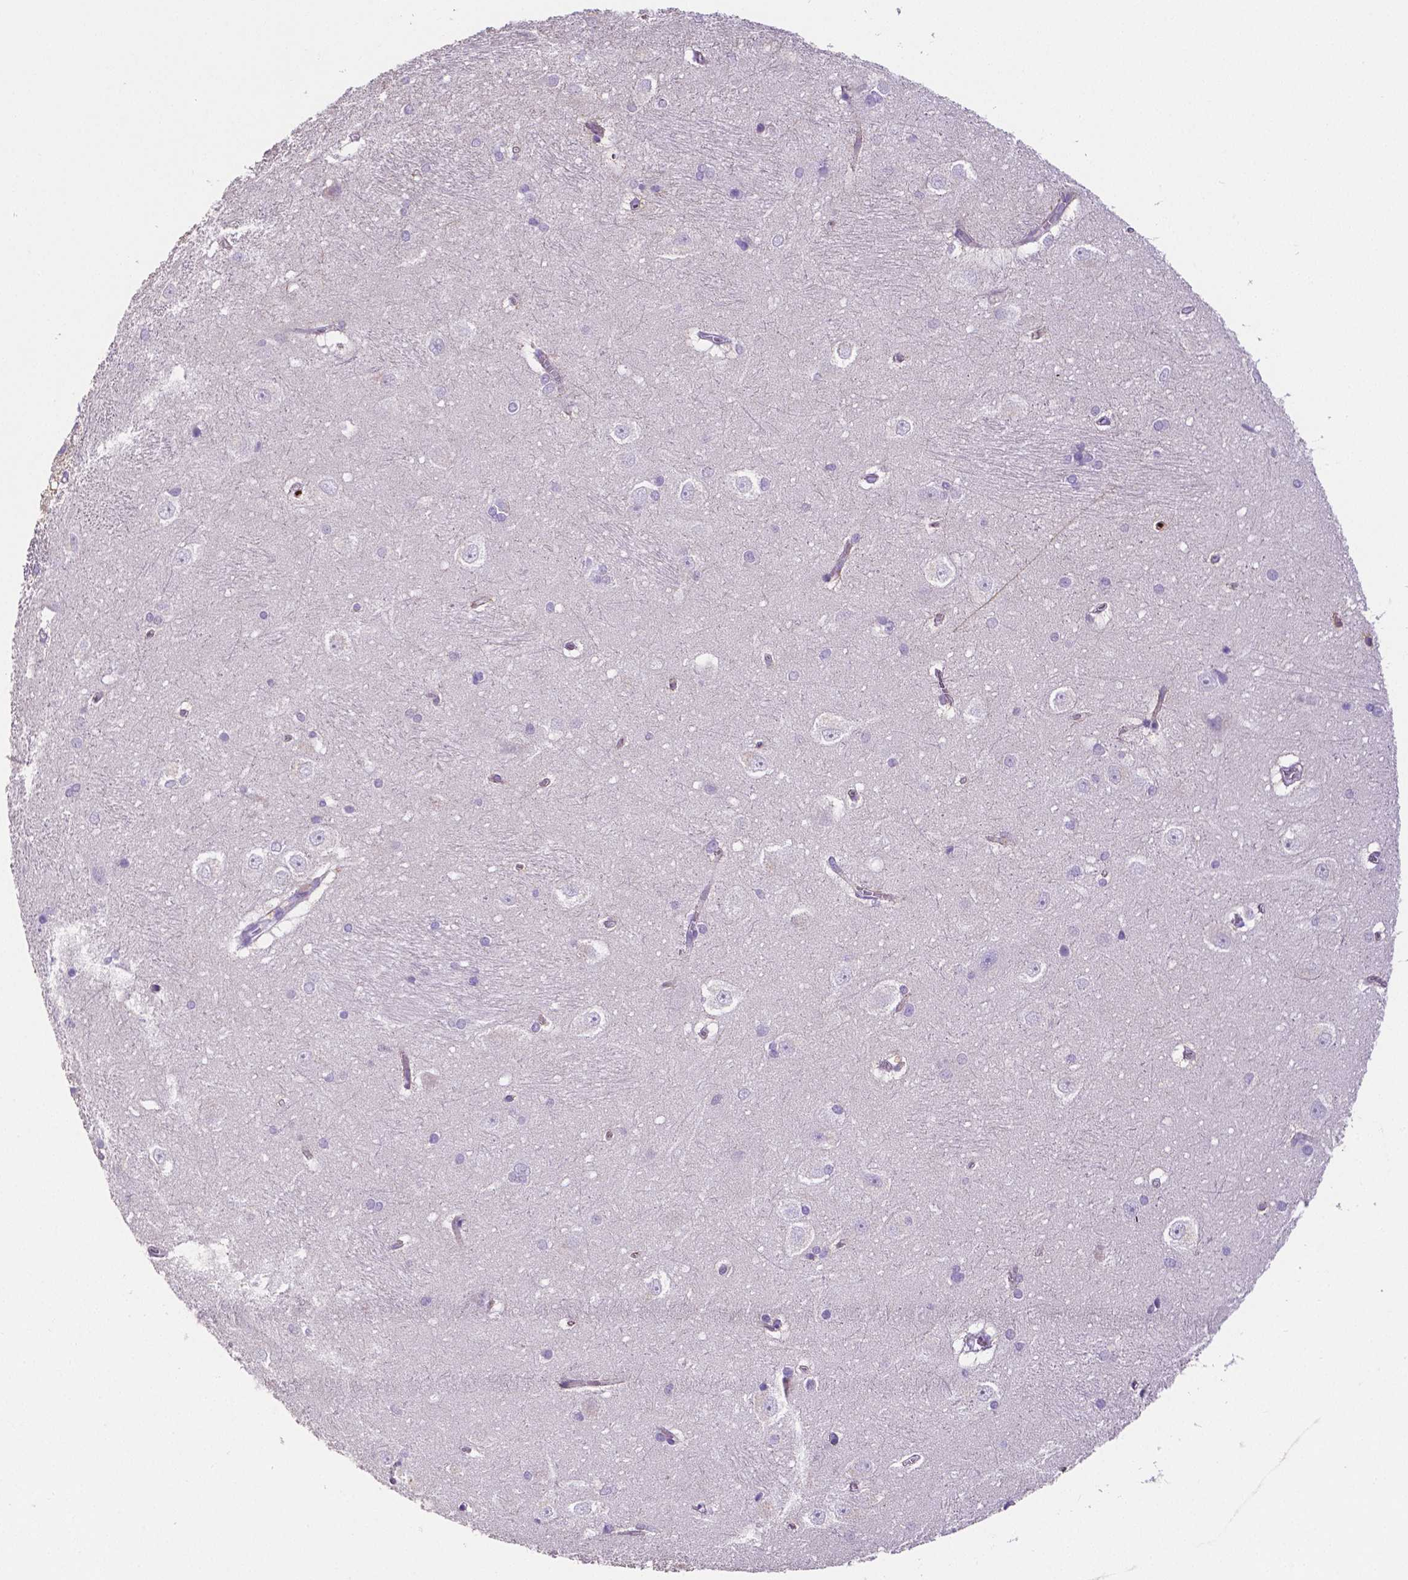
{"staining": {"intensity": "negative", "quantity": "none", "location": "none"}, "tissue": "hippocampus", "cell_type": "Glial cells", "image_type": "normal", "snomed": [{"axis": "morphology", "description": "Normal tissue, NOS"}, {"axis": "topography", "description": "Cerebral cortex"}, {"axis": "topography", "description": "Hippocampus"}], "caption": "Hippocampus was stained to show a protein in brown. There is no significant staining in glial cells. (DAB (3,3'-diaminobenzidine) immunohistochemistry with hematoxylin counter stain).", "gene": "MMP9", "patient": {"sex": "female", "age": 19}}